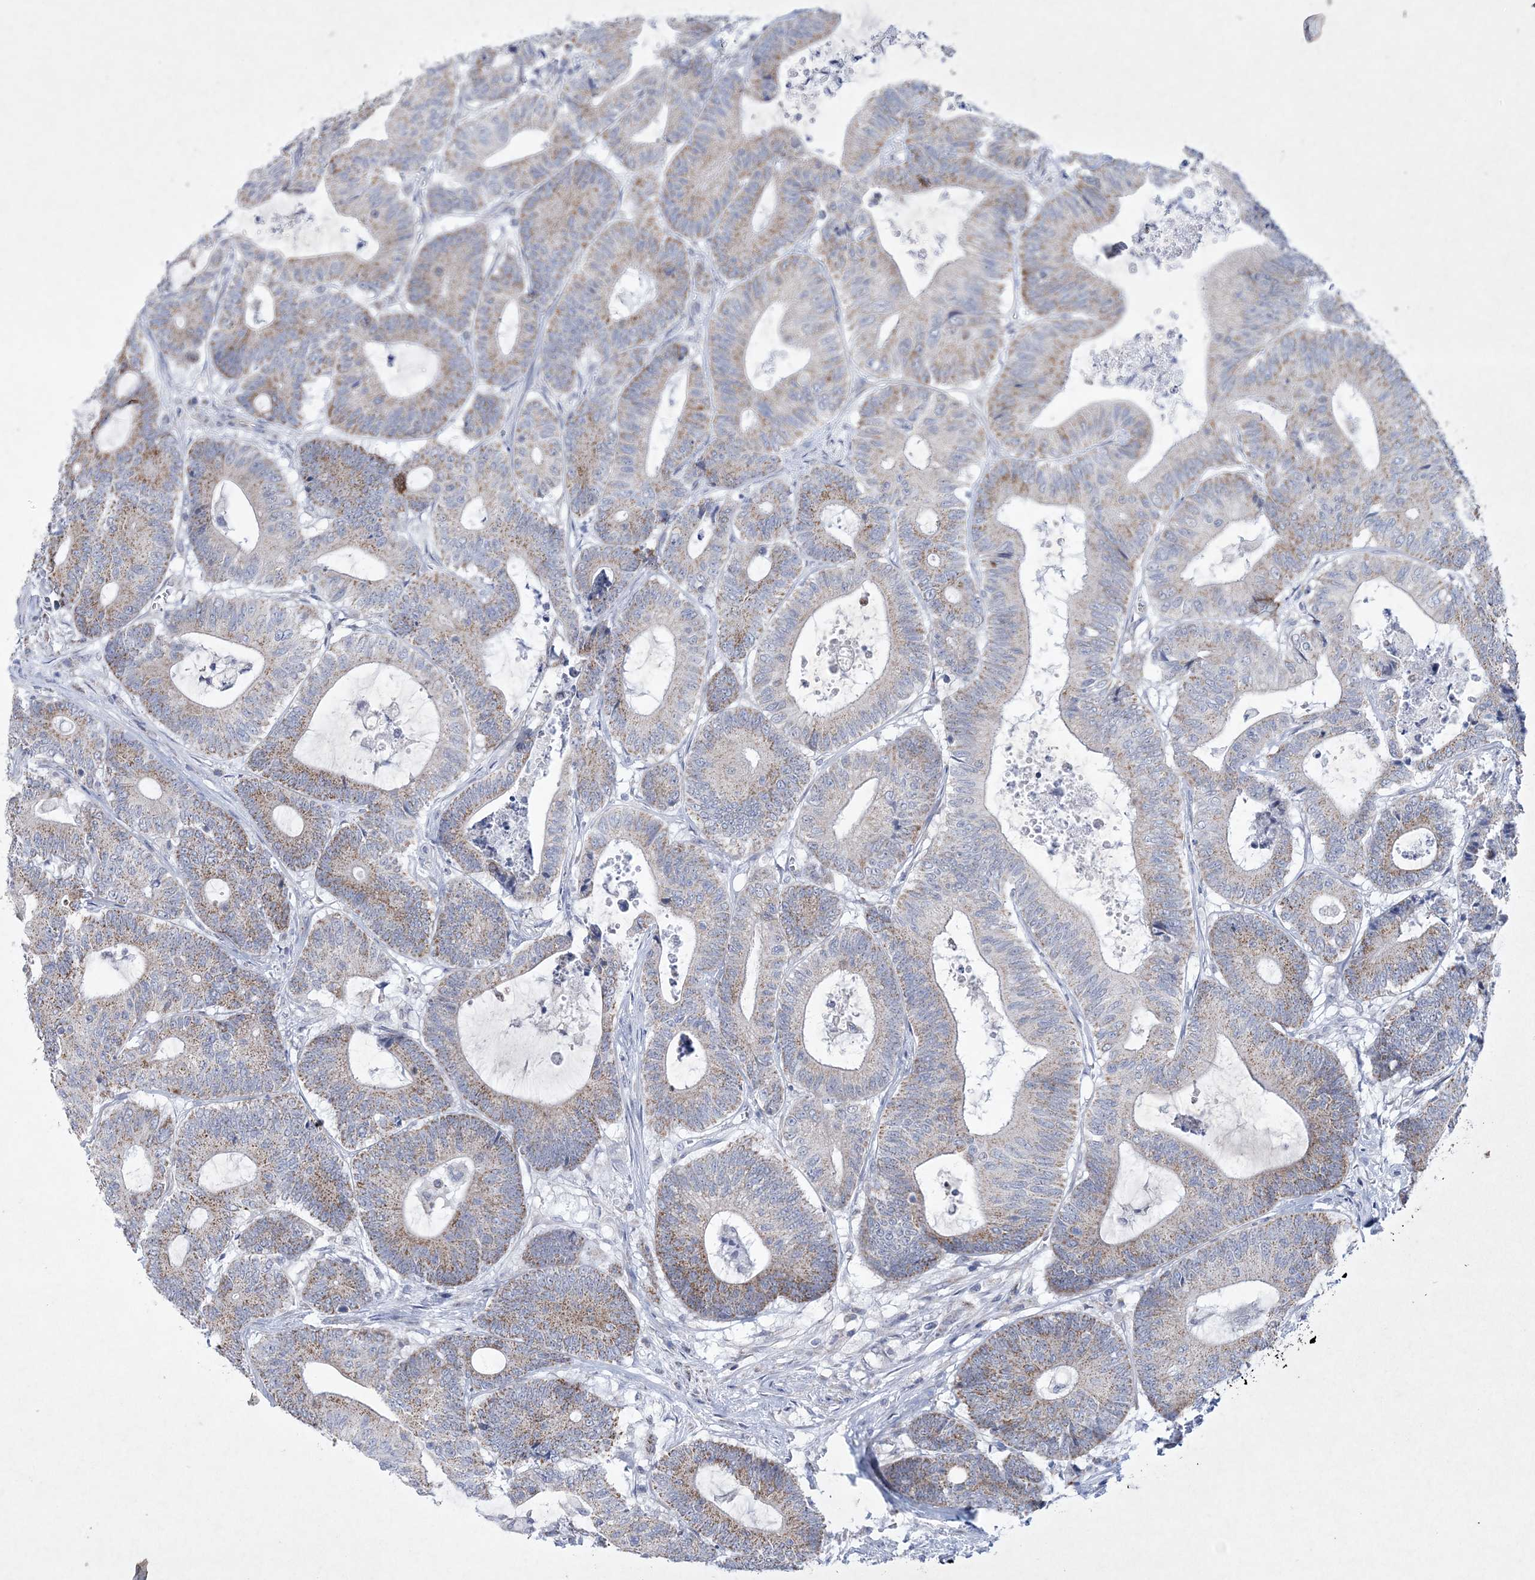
{"staining": {"intensity": "moderate", "quantity": "25%-75%", "location": "cytoplasmic/membranous"}, "tissue": "colorectal cancer", "cell_type": "Tumor cells", "image_type": "cancer", "snomed": [{"axis": "morphology", "description": "Adenocarcinoma, NOS"}, {"axis": "topography", "description": "Colon"}], "caption": "Immunohistochemistry (IHC) micrograph of neoplastic tissue: human colorectal cancer stained using immunohistochemistry (IHC) shows medium levels of moderate protein expression localized specifically in the cytoplasmic/membranous of tumor cells, appearing as a cytoplasmic/membranous brown color.", "gene": "CES4A", "patient": {"sex": "female", "age": 84}}